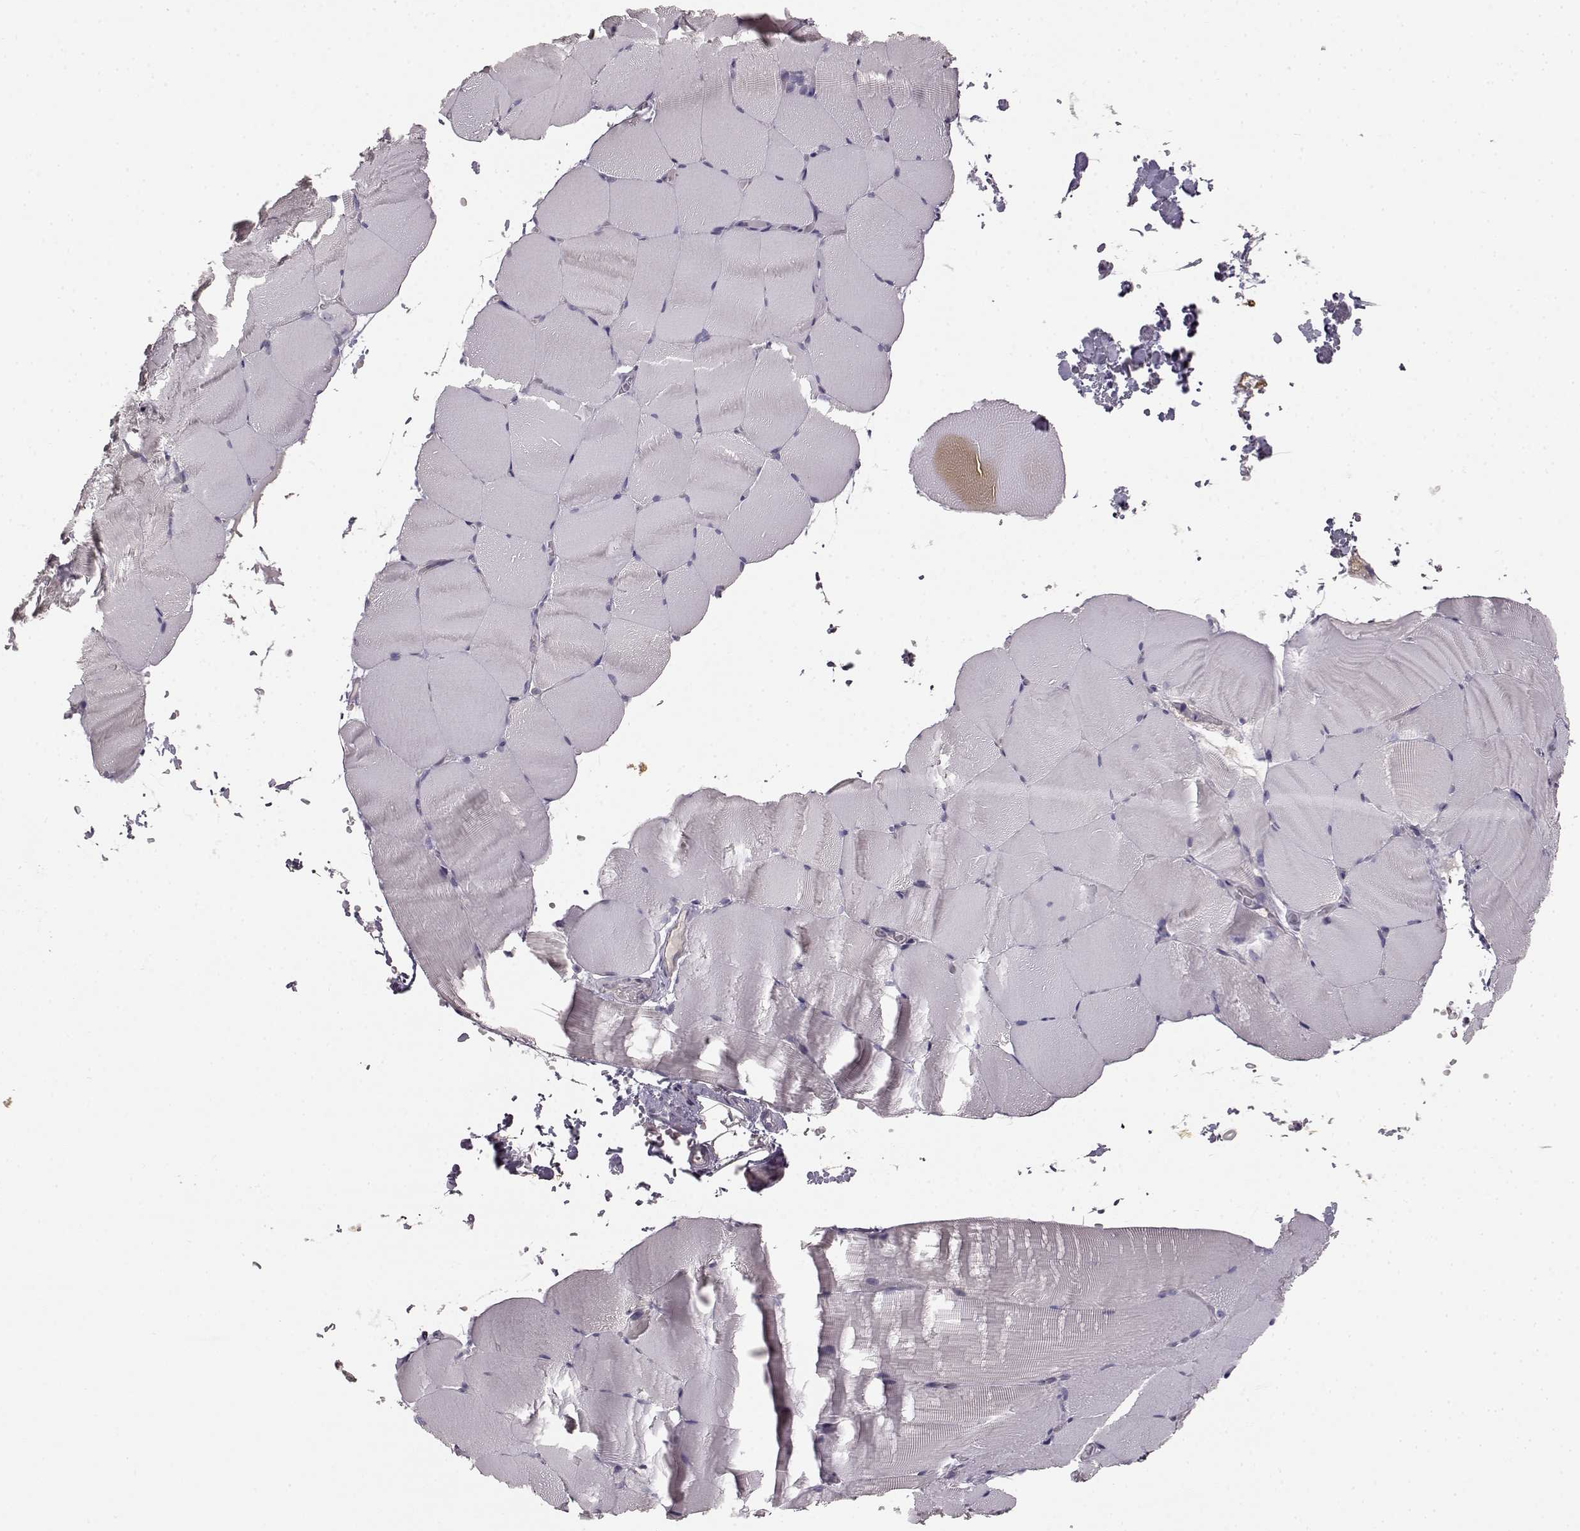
{"staining": {"intensity": "negative", "quantity": "none", "location": "none"}, "tissue": "skeletal muscle", "cell_type": "Myocytes", "image_type": "normal", "snomed": [{"axis": "morphology", "description": "Normal tissue, NOS"}, {"axis": "topography", "description": "Skeletal muscle"}], "caption": "Immunohistochemistry histopathology image of unremarkable skeletal muscle: human skeletal muscle stained with DAB exhibits no significant protein positivity in myocytes.", "gene": "GHR", "patient": {"sex": "female", "age": 37}}